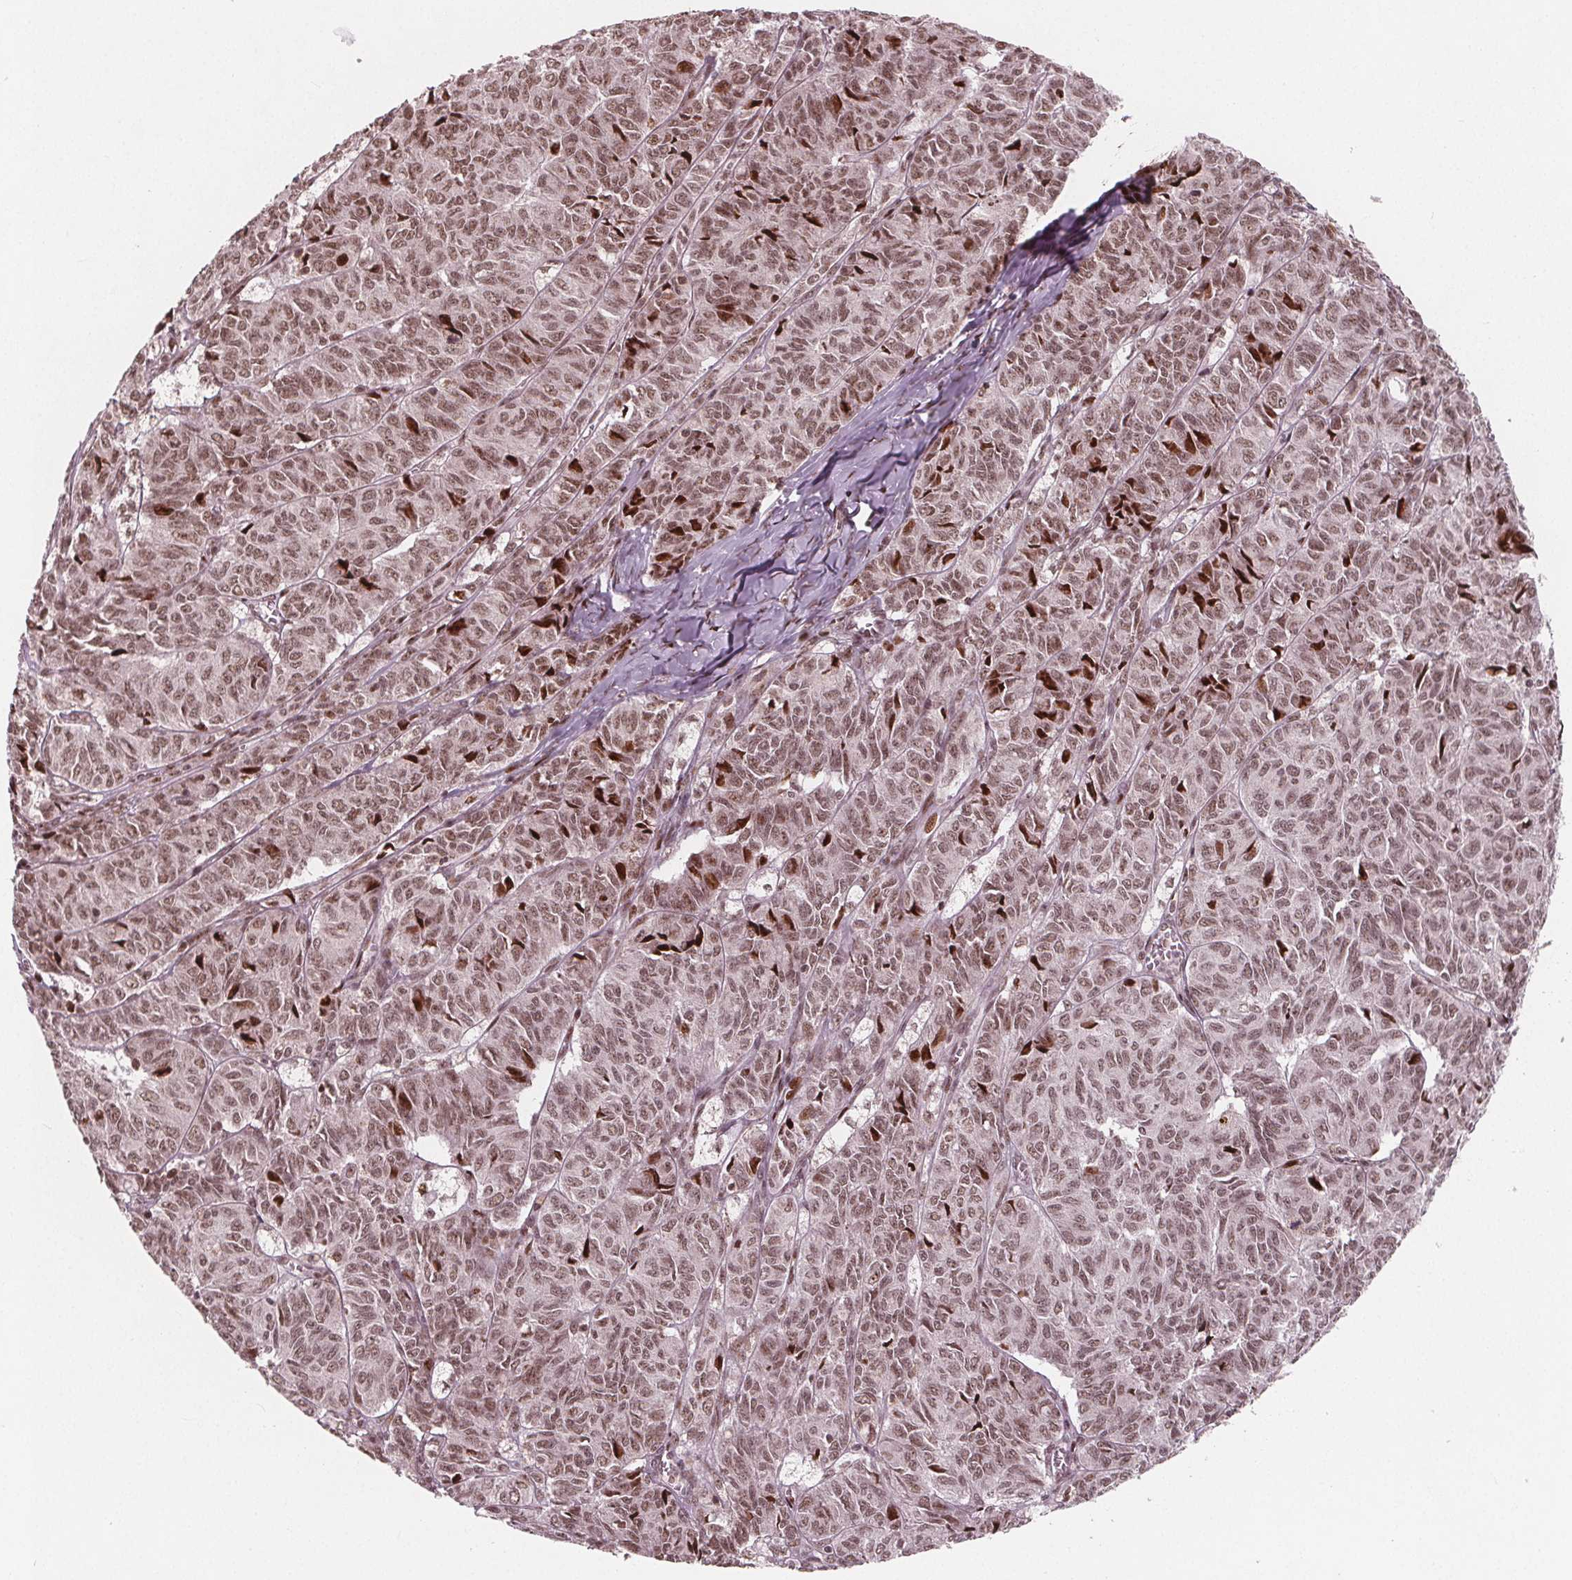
{"staining": {"intensity": "weak", "quantity": ">75%", "location": "nuclear"}, "tissue": "ovarian cancer", "cell_type": "Tumor cells", "image_type": "cancer", "snomed": [{"axis": "morphology", "description": "Carcinoma, endometroid"}, {"axis": "topography", "description": "Ovary"}], "caption": "DAB immunohistochemical staining of human endometroid carcinoma (ovarian) shows weak nuclear protein staining in approximately >75% of tumor cells.", "gene": "SNRNP35", "patient": {"sex": "female", "age": 80}}